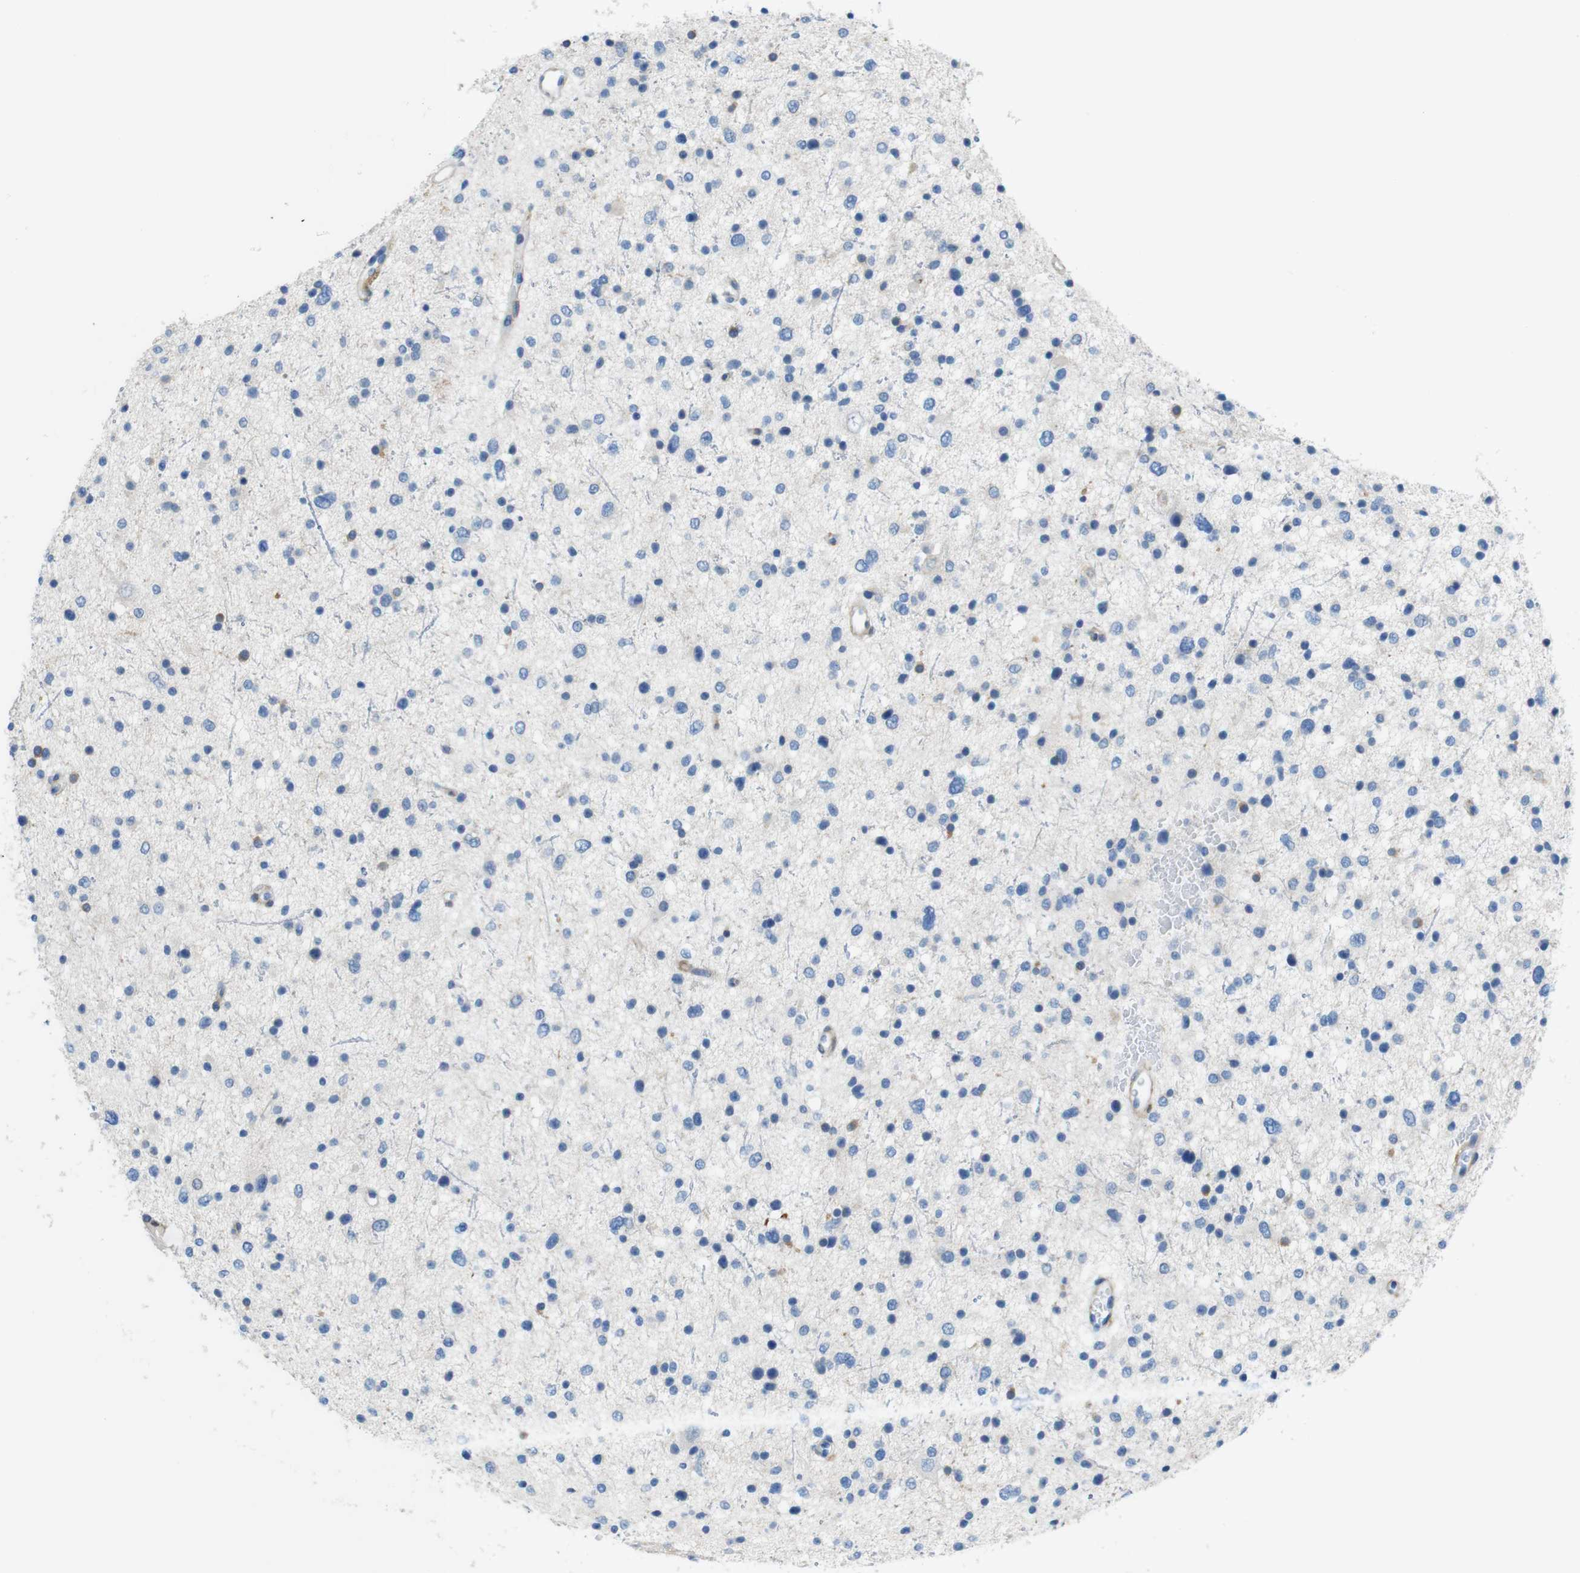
{"staining": {"intensity": "negative", "quantity": "none", "location": "none"}, "tissue": "glioma", "cell_type": "Tumor cells", "image_type": "cancer", "snomed": [{"axis": "morphology", "description": "Glioma, malignant, Low grade"}, {"axis": "topography", "description": "Brain"}], "caption": "Tumor cells are negative for brown protein staining in glioma.", "gene": "CLMN", "patient": {"sex": "female", "age": 37}}